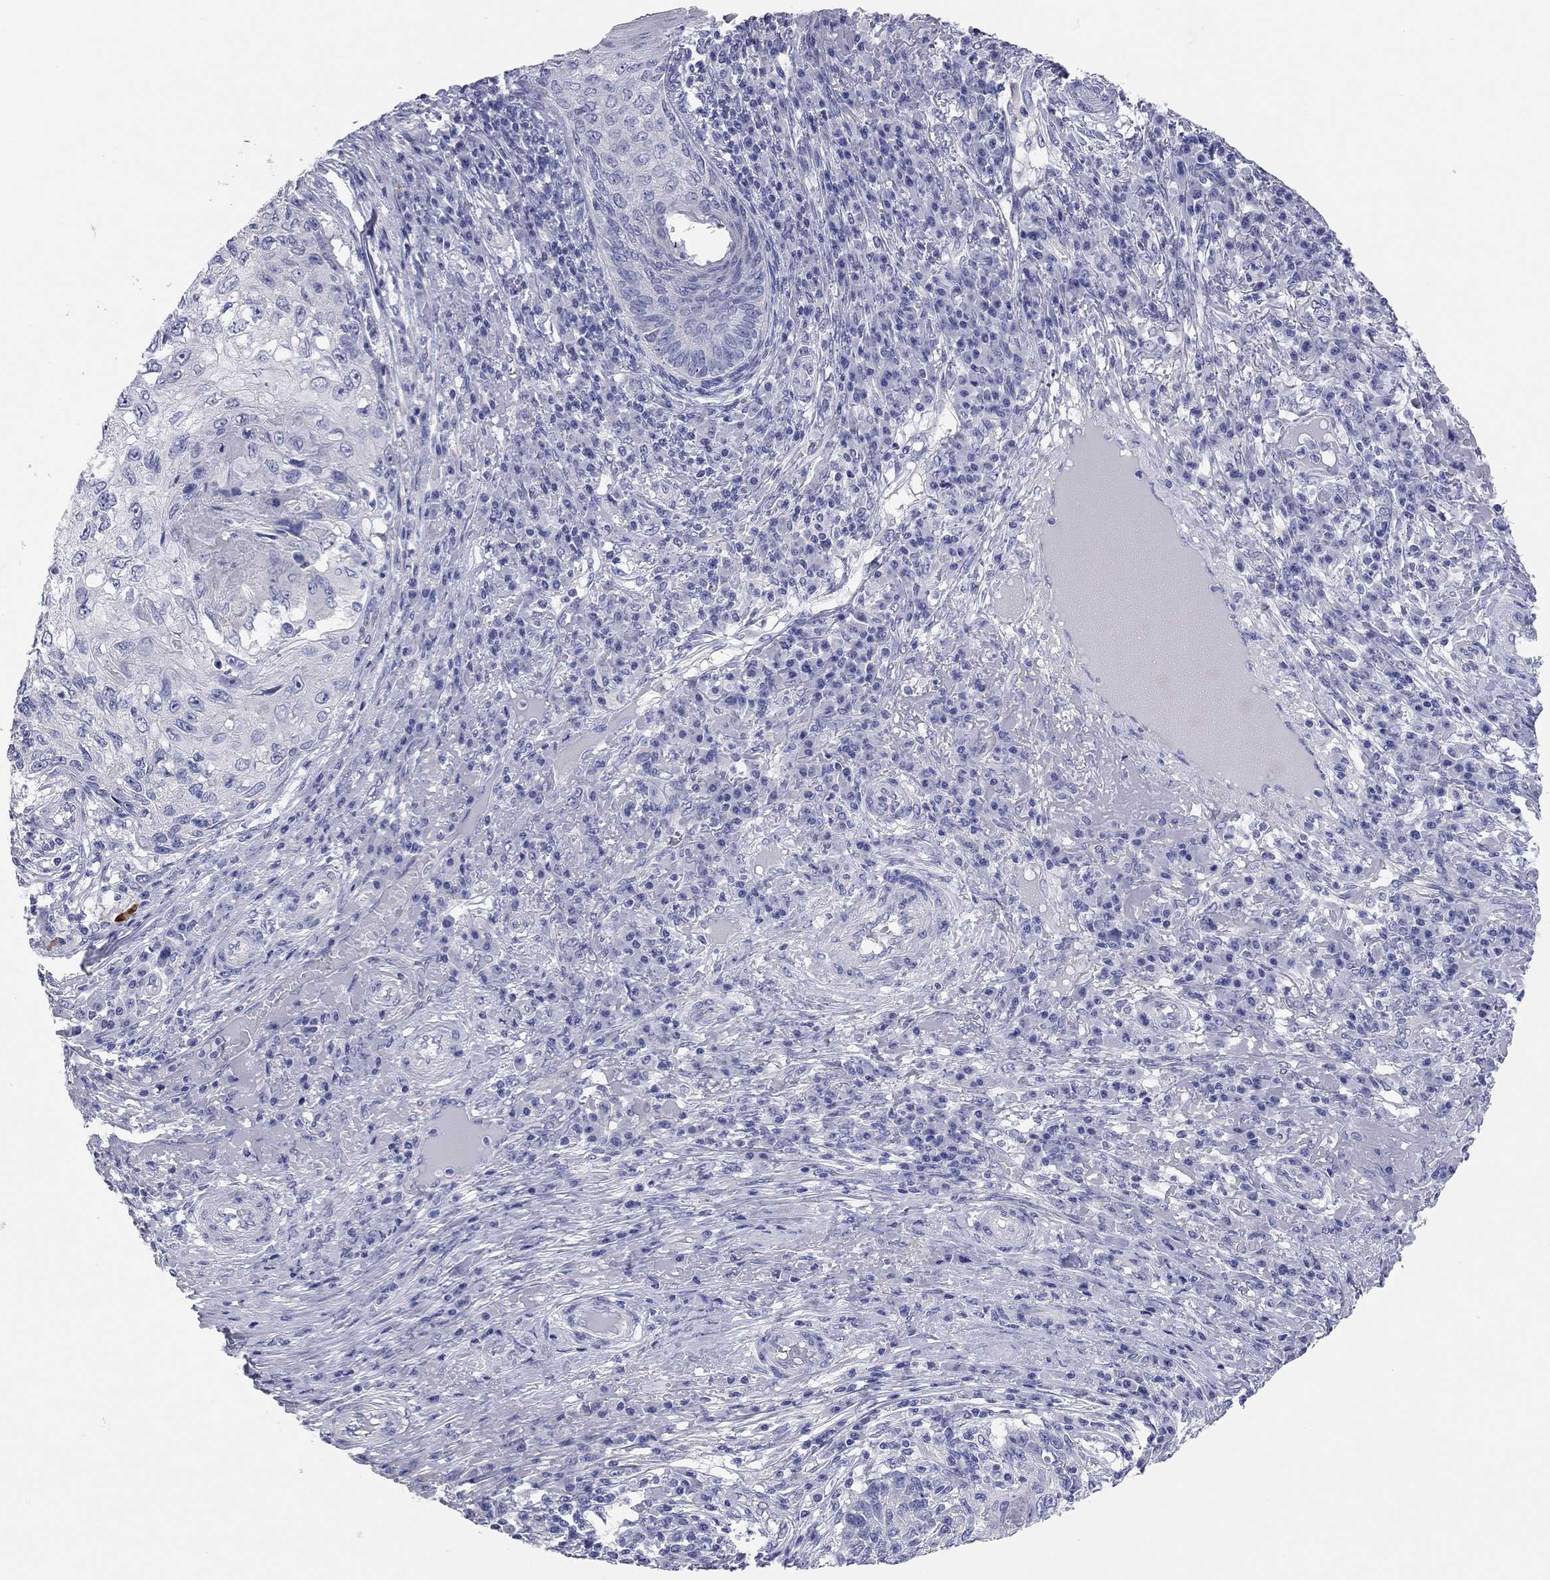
{"staining": {"intensity": "negative", "quantity": "none", "location": "none"}, "tissue": "skin cancer", "cell_type": "Tumor cells", "image_type": "cancer", "snomed": [{"axis": "morphology", "description": "Squamous cell carcinoma, NOS"}, {"axis": "topography", "description": "Skin"}], "caption": "IHC micrograph of human skin cancer stained for a protein (brown), which exhibits no positivity in tumor cells.", "gene": "TMEM221", "patient": {"sex": "male", "age": 92}}